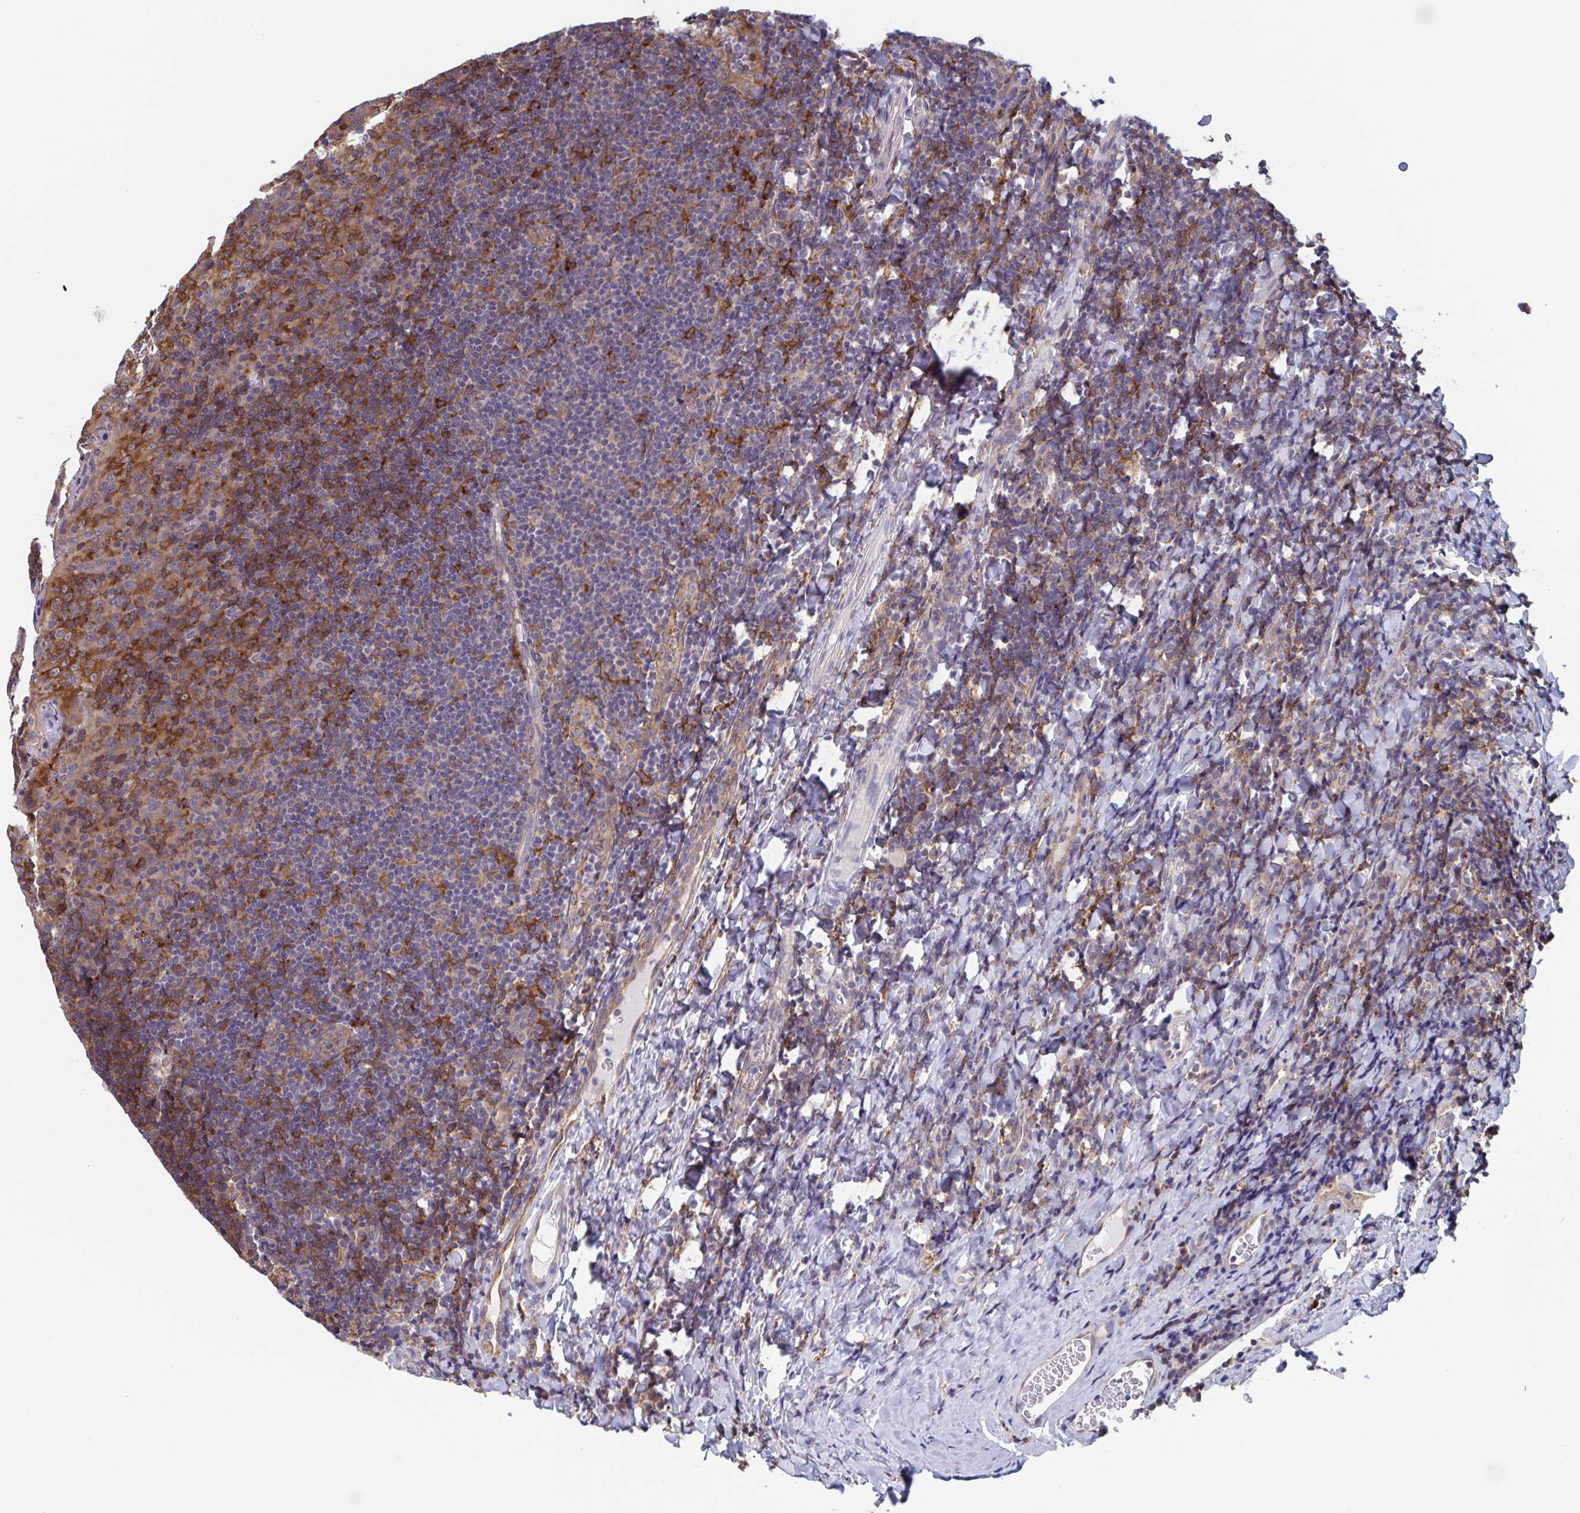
{"staining": {"intensity": "moderate", "quantity": "25%-75%", "location": "cytoplasmic/membranous"}, "tissue": "tonsil", "cell_type": "Germinal center cells", "image_type": "normal", "snomed": [{"axis": "morphology", "description": "Normal tissue, NOS"}, {"axis": "topography", "description": "Tonsil"}], "caption": "Tonsil stained with a brown dye displays moderate cytoplasmic/membranous positive positivity in about 25%-75% of germinal center cells.", "gene": "SNX8", "patient": {"sex": "male", "age": 17}}